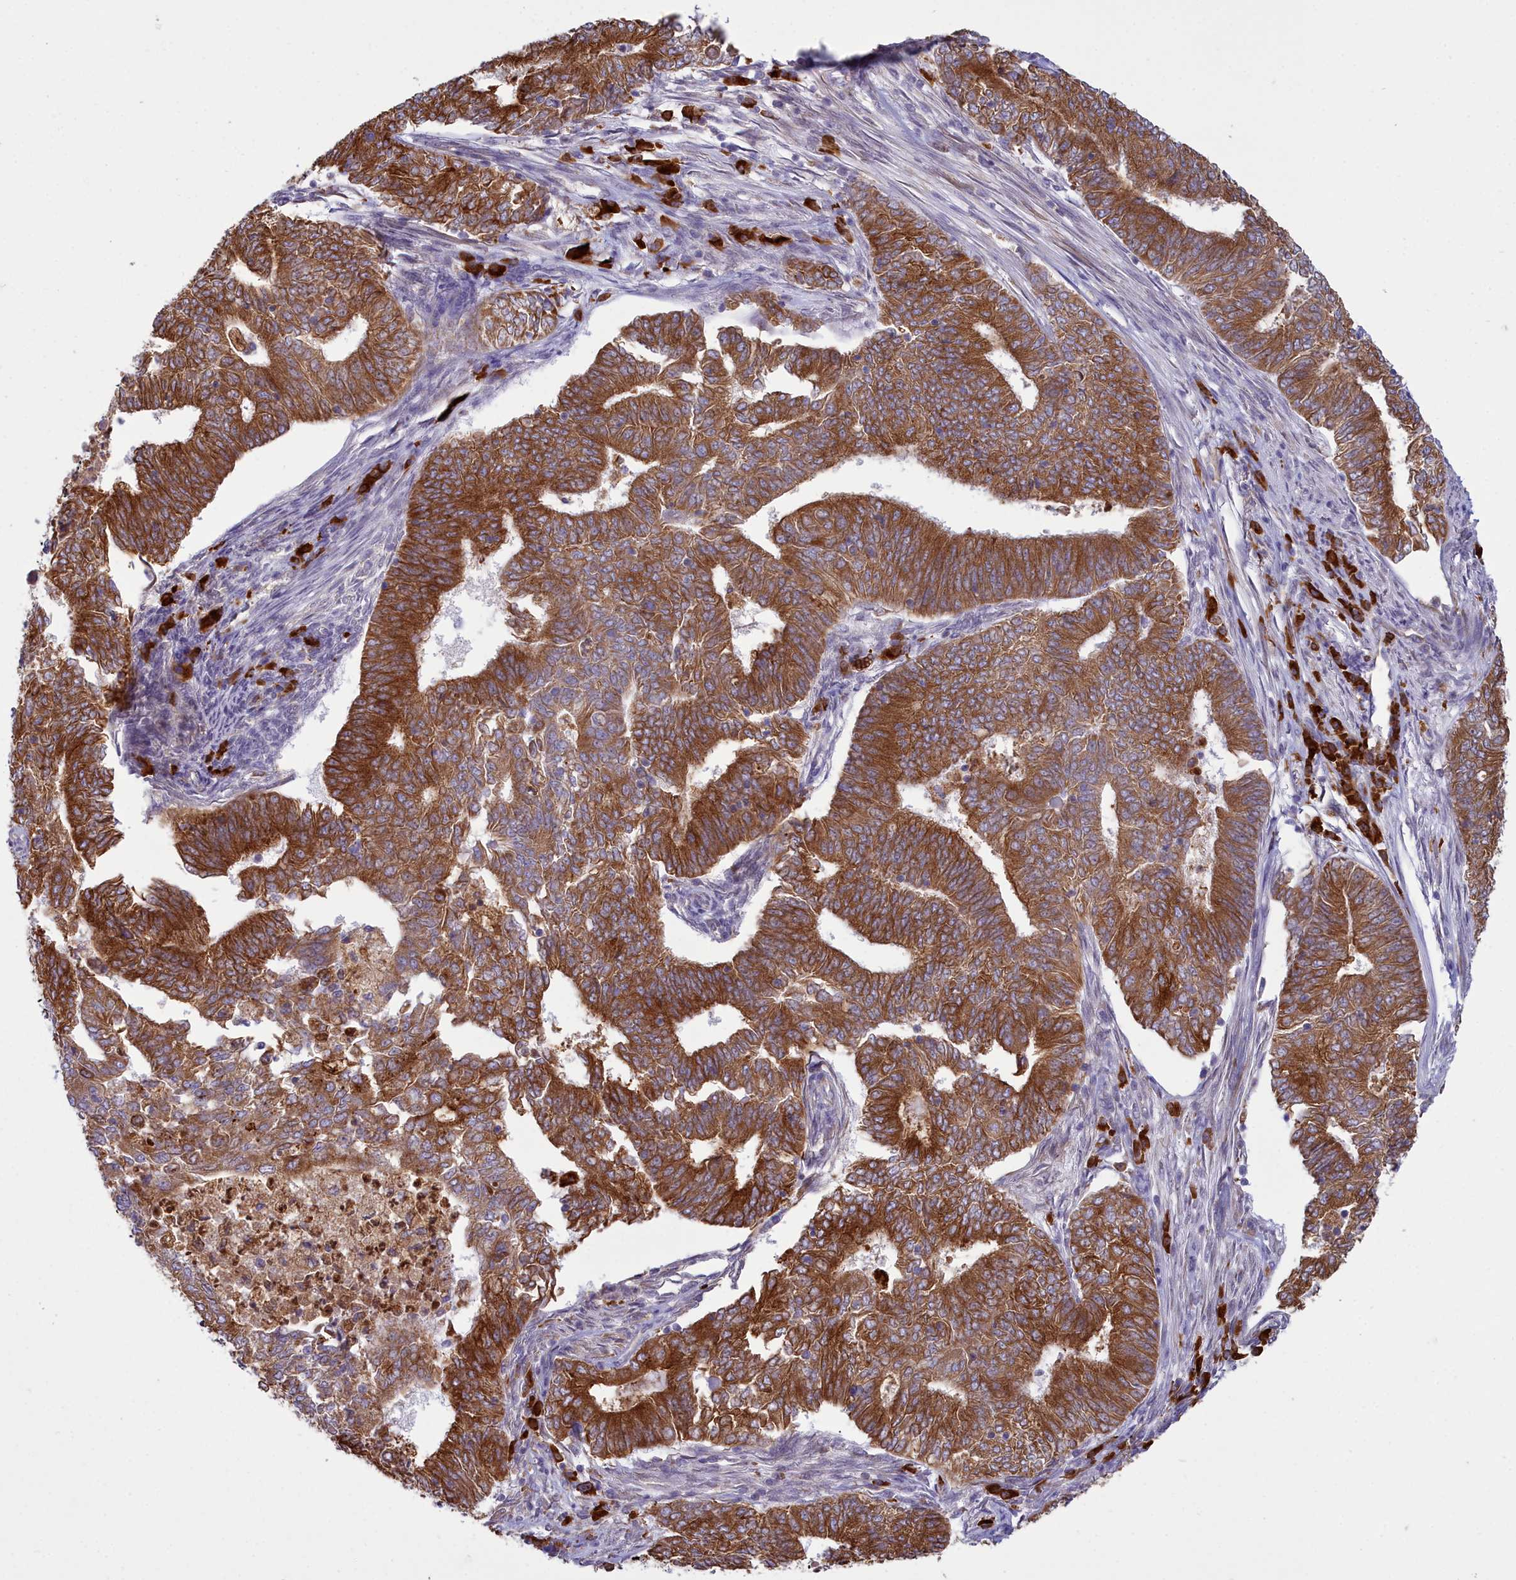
{"staining": {"intensity": "strong", "quantity": ">75%", "location": "cytoplasmic/membranous"}, "tissue": "endometrial cancer", "cell_type": "Tumor cells", "image_type": "cancer", "snomed": [{"axis": "morphology", "description": "Adenocarcinoma, NOS"}, {"axis": "topography", "description": "Endometrium"}], "caption": "Brown immunohistochemical staining in human adenocarcinoma (endometrial) displays strong cytoplasmic/membranous staining in about >75% of tumor cells.", "gene": "HM13", "patient": {"sex": "female", "age": 62}}